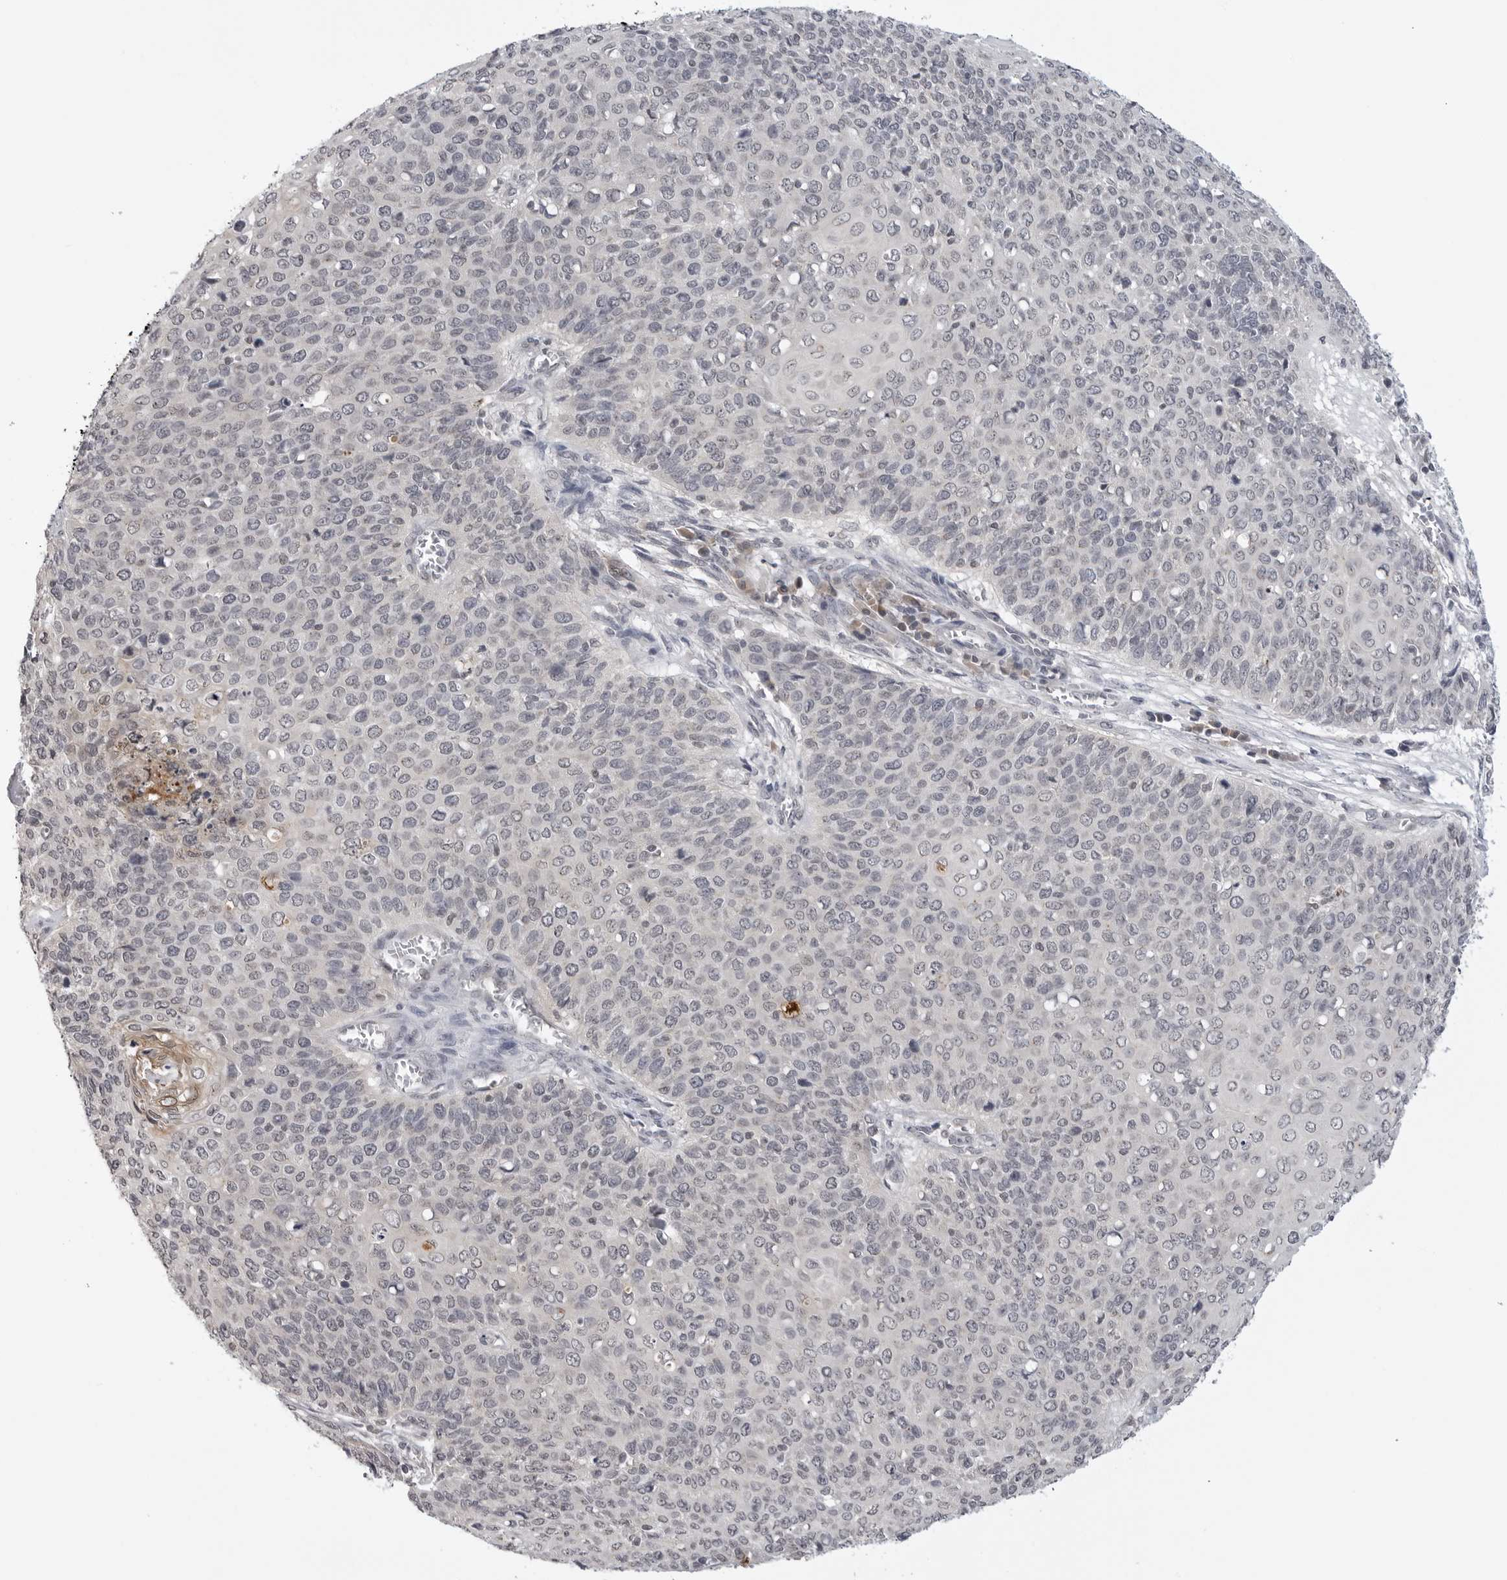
{"staining": {"intensity": "negative", "quantity": "none", "location": "none"}, "tissue": "cervical cancer", "cell_type": "Tumor cells", "image_type": "cancer", "snomed": [{"axis": "morphology", "description": "Squamous cell carcinoma, NOS"}, {"axis": "topography", "description": "Cervix"}], "caption": "Immunohistochemistry (IHC) of cervical cancer reveals no positivity in tumor cells.", "gene": "CDK20", "patient": {"sex": "female", "age": 39}}